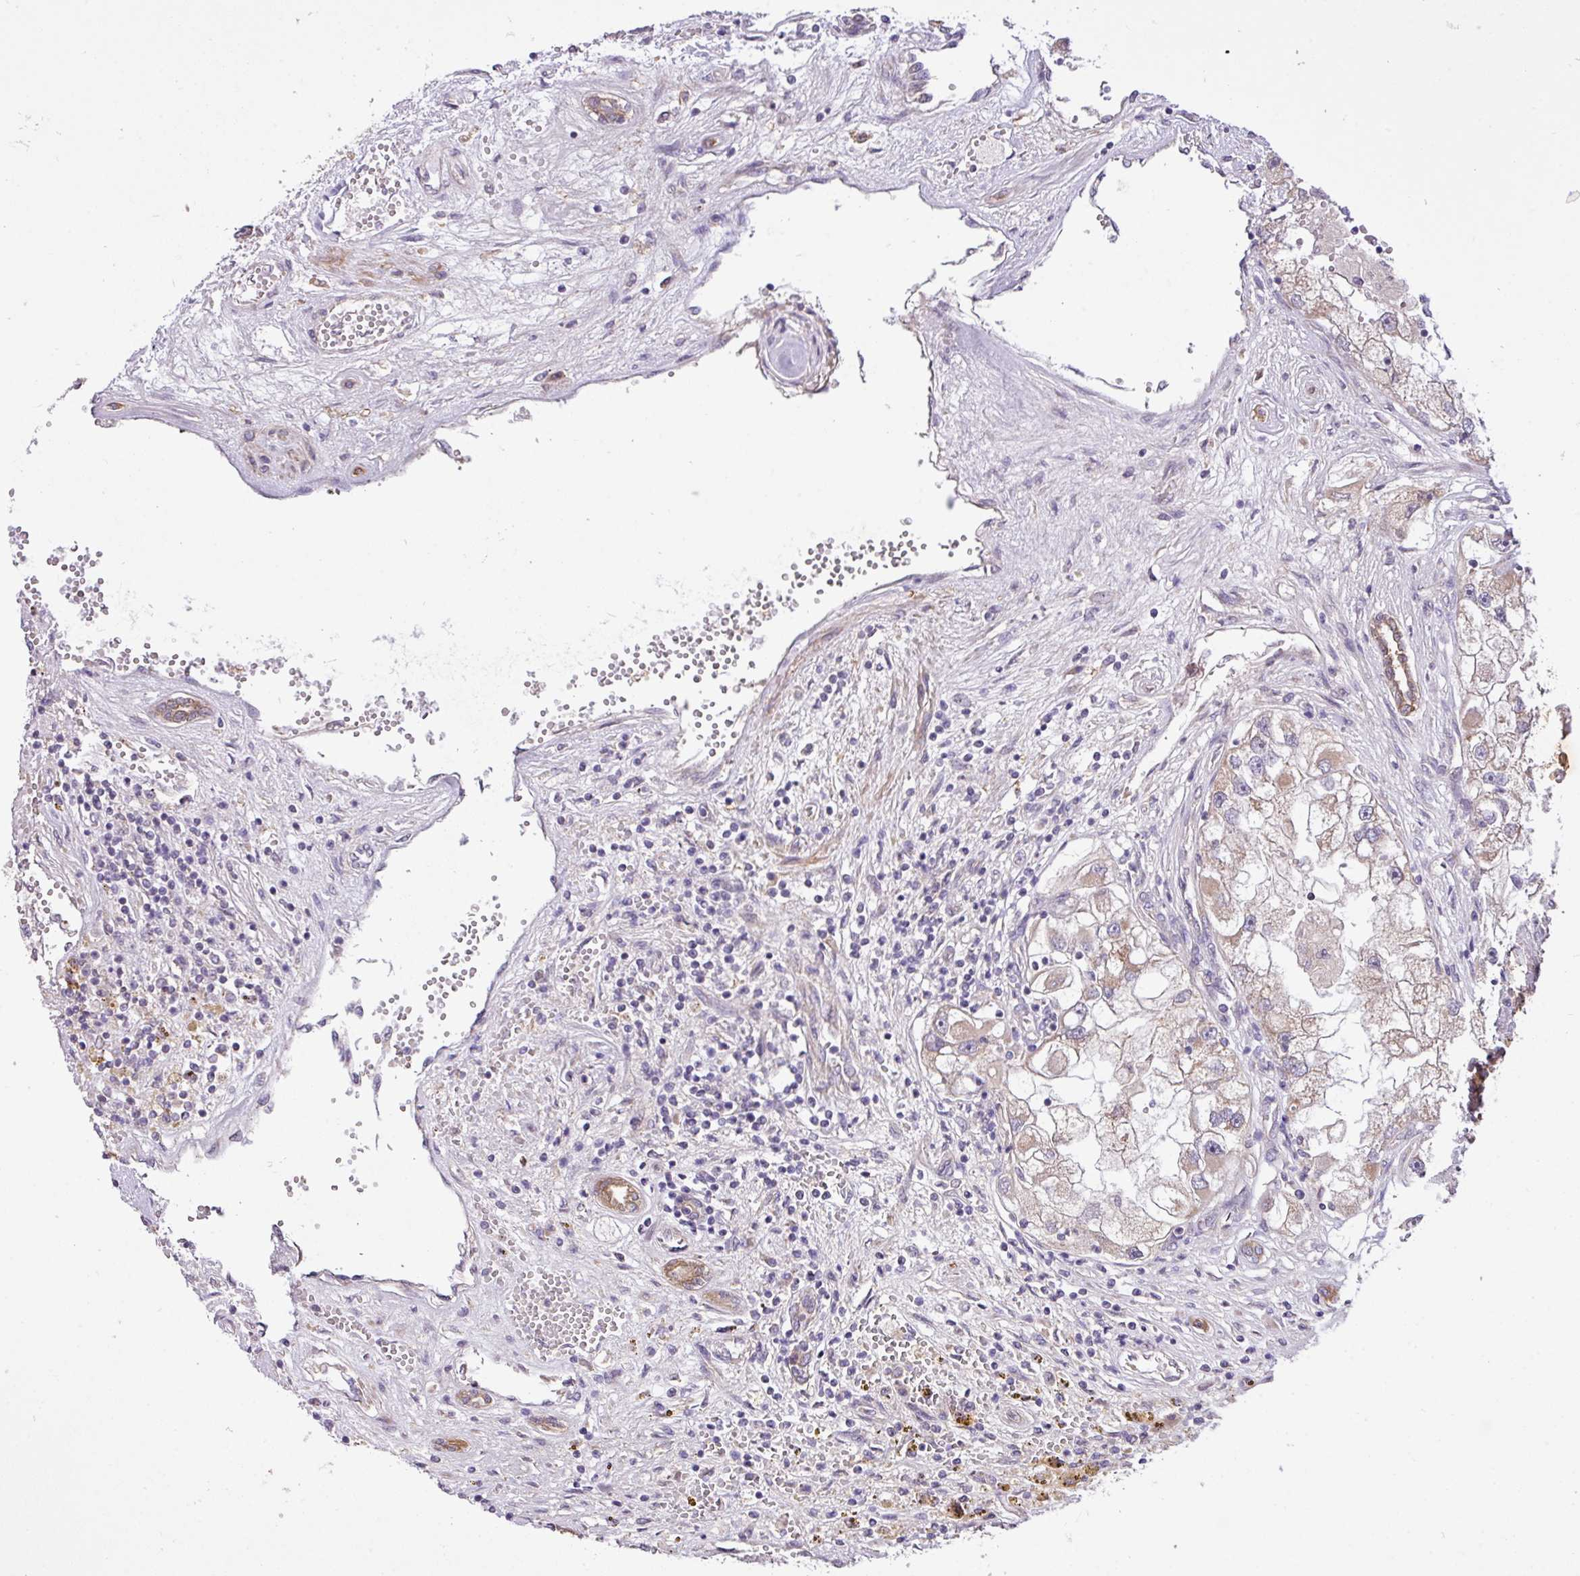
{"staining": {"intensity": "weak", "quantity": "25%-75%", "location": "cytoplasmic/membranous"}, "tissue": "renal cancer", "cell_type": "Tumor cells", "image_type": "cancer", "snomed": [{"axis": "morphology", "description": "Adenocarcinoma, NOS"}, {"axis": "topography", "description": "Kidney"}], "caption": "Protein analysis of adenocarcinoma (renal) tissue displays weak cytoplasmic/membranous positivity in about 25%-75% of tumor cells.", "gene": "TIMM10B", "patient": {"sex": "male", "age": 63}}